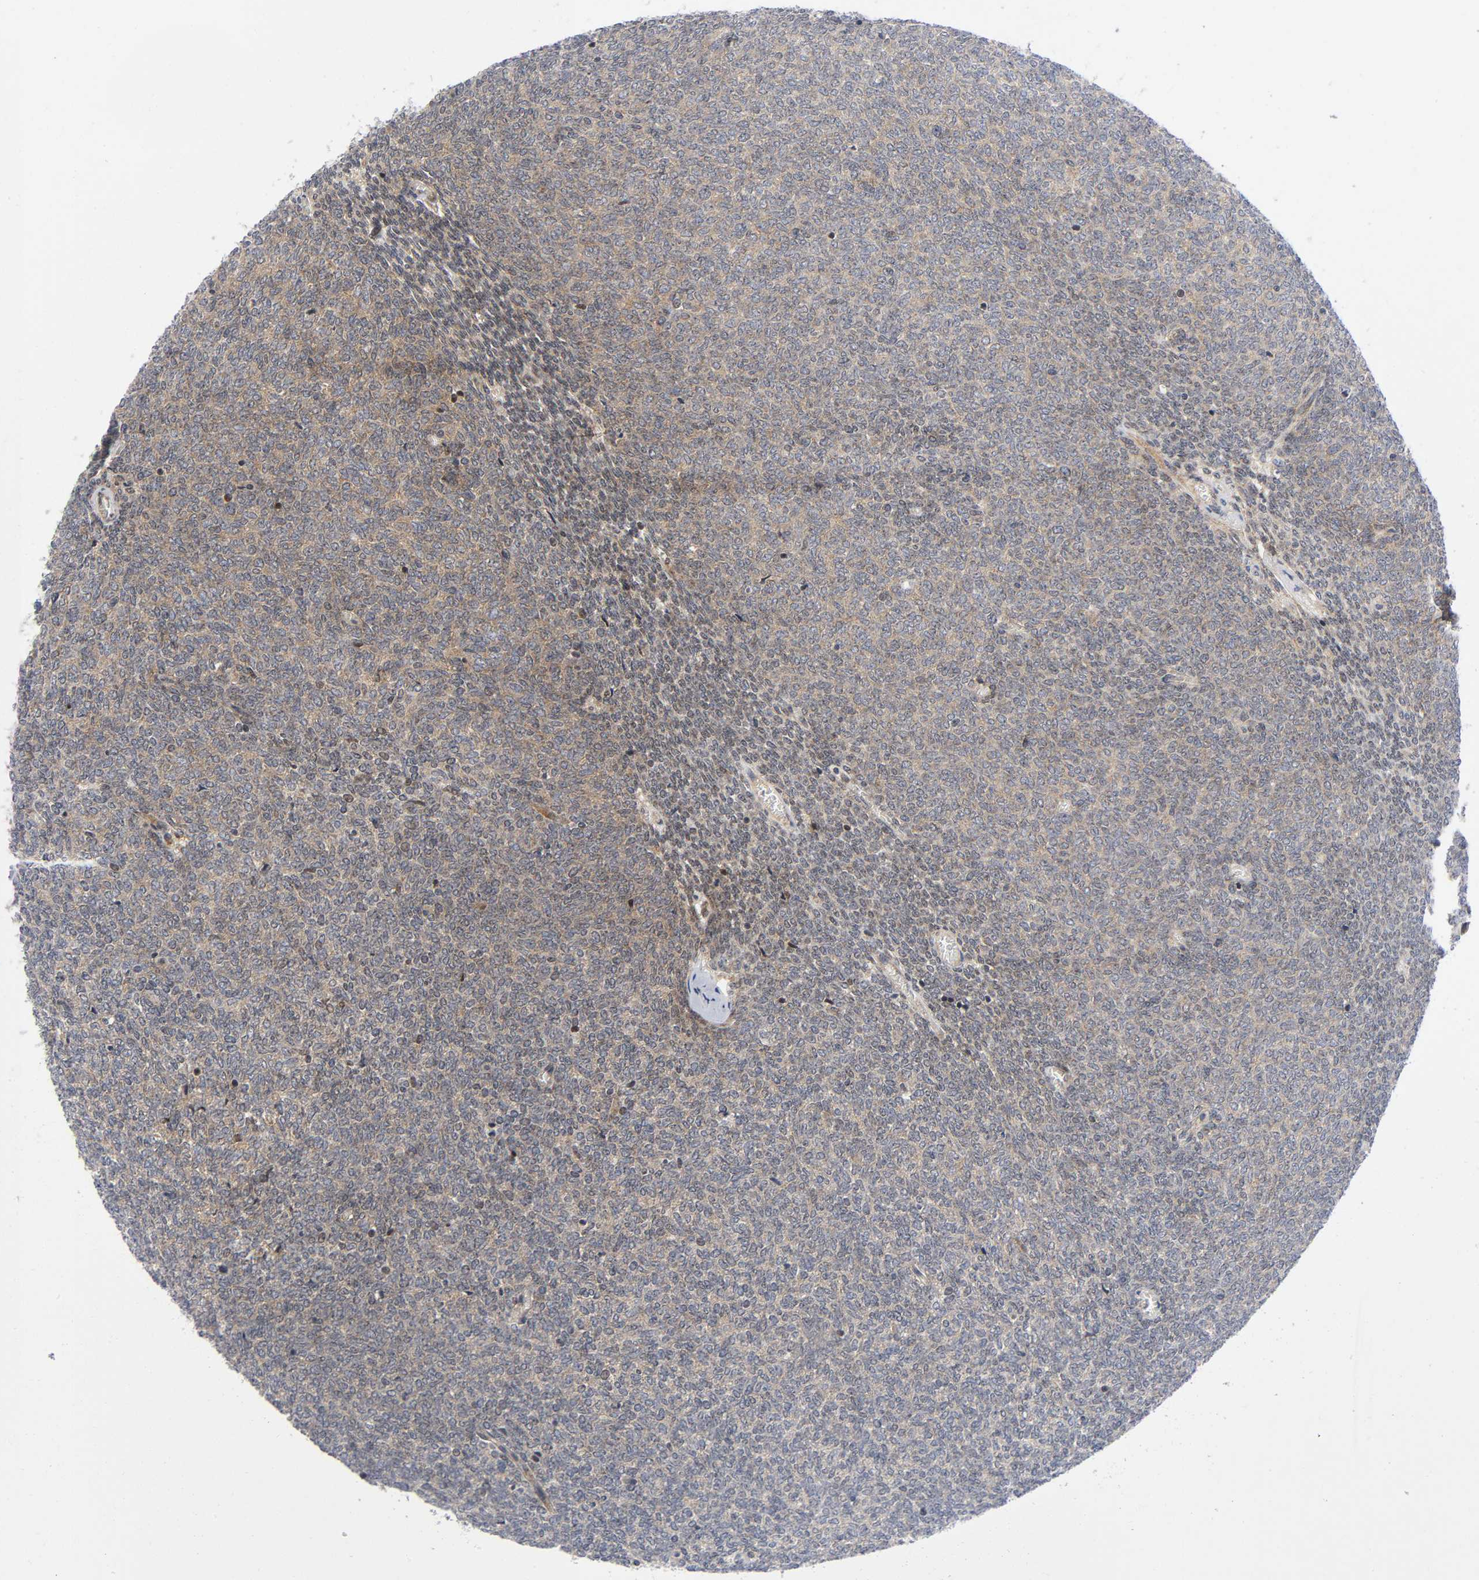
{"staining": {"intensity": "moderate", "quantity": ">75%", "location": "cytoplasmic/membranous"}, "tissue": "renal cancer", "cell_type": "Tumor cells", "image_type": "cancer", "snomed": [{"axis": "morphology", "description": "Neoplasm, malignant, NOS"}, {"axis": "topography", "description": "Kidney"}], "caption": "Protein analysis of renal cancer (neoplasm (malignant)) tissue demonstrates moderate cytoplasmic/membranous positivity in approximately >75% of tumor cells. (IHC, brightfield microscopy, high magnification).", "gene": "EIF5", "patient": {"sex": "male", "age": 28}}